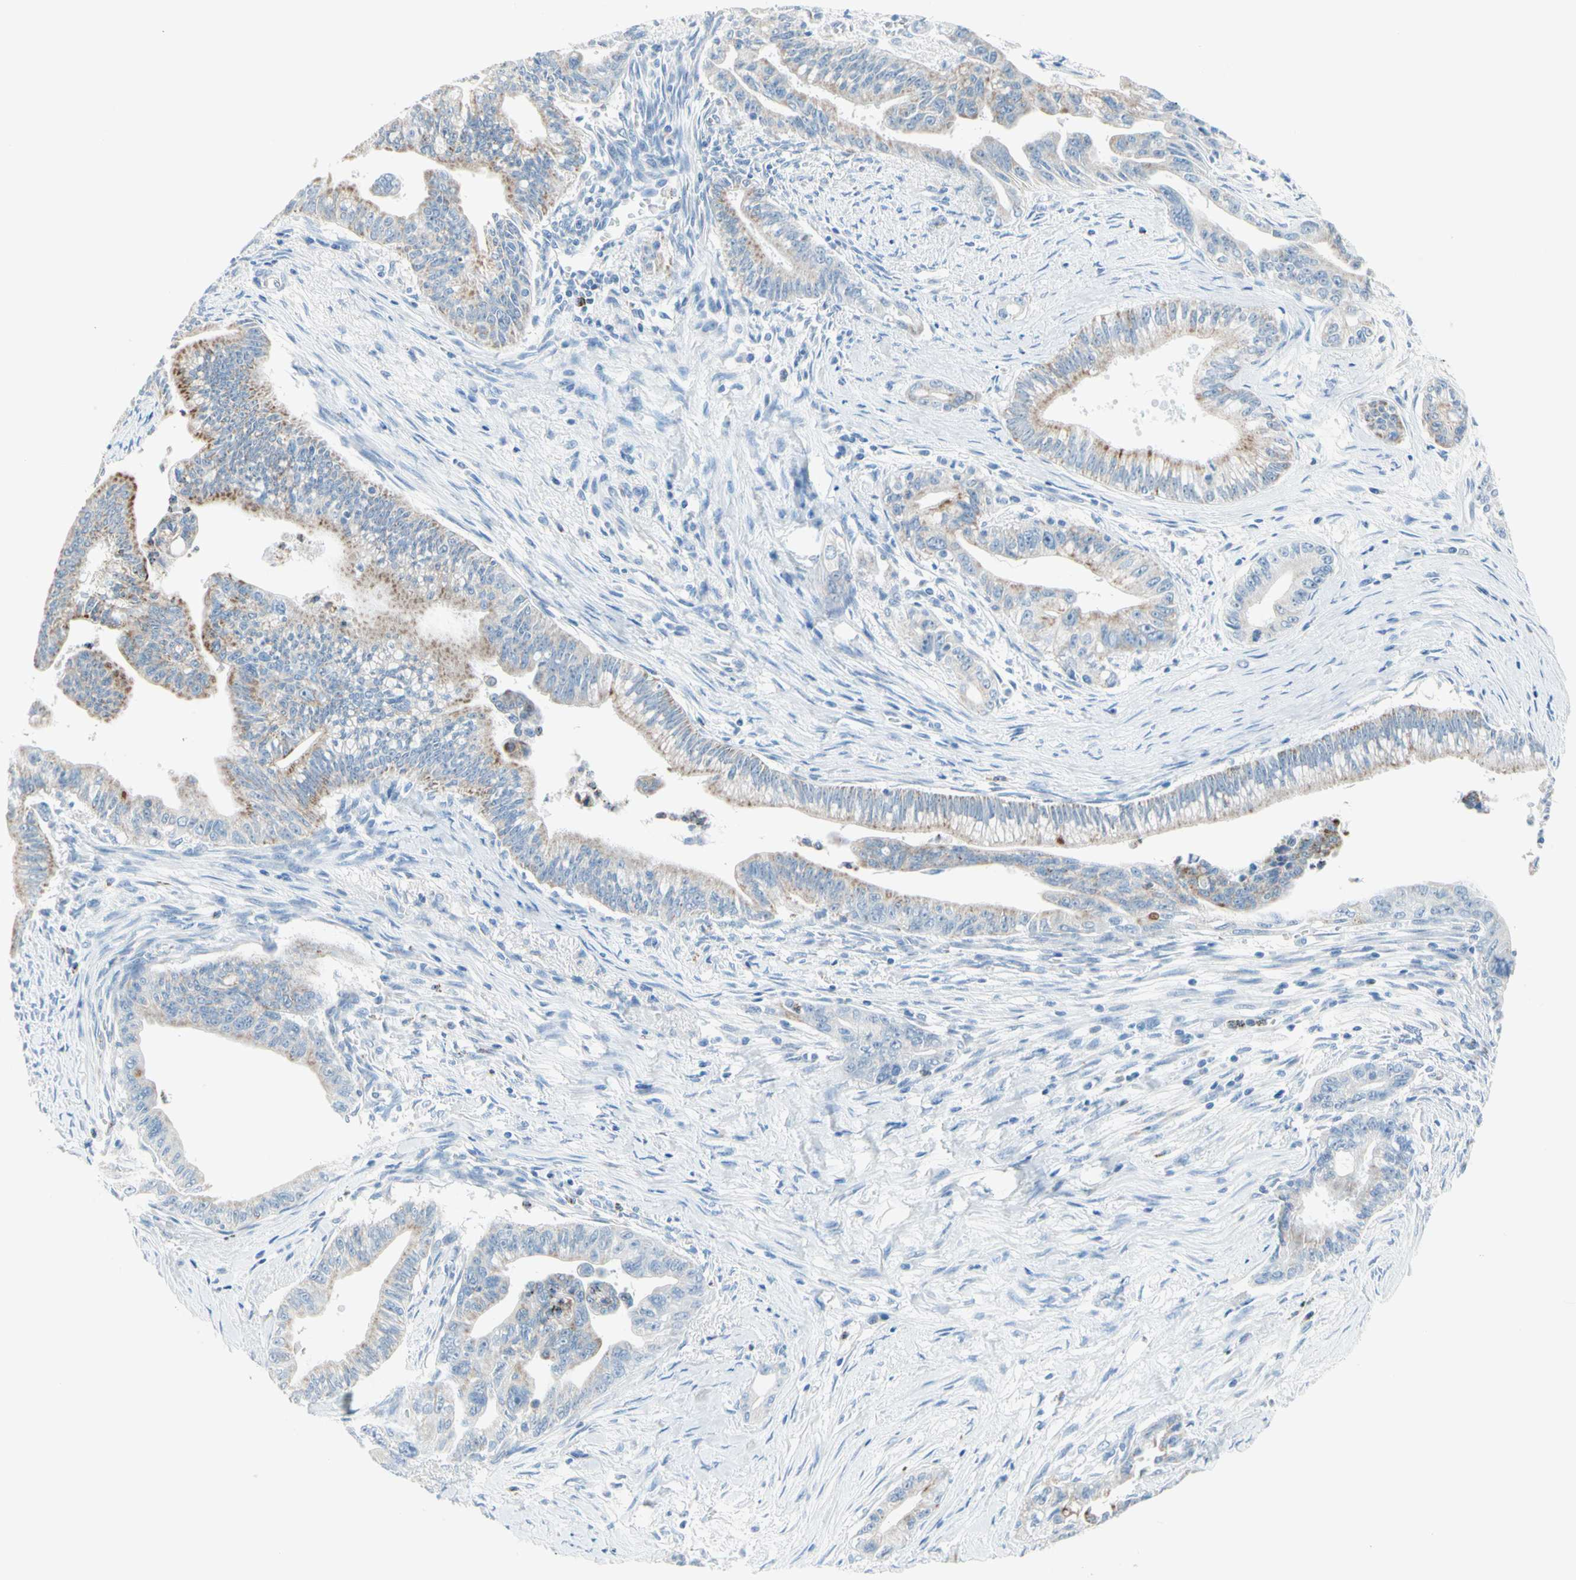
{"staining": {"intensity": "moderate", "quantity": "<25%", "location": "cytoplasmic/membranous"}, "tissue": "pancreatic cancer", "cell_type": "Tumor cells", "image_type": "cancer", "snomed": [{"axis": "morphology", "description": "Adenocarcinoma, NOS"}, {"axis": "topography", "description": "Pancreas"}], "caption": "Protein analysis of adenocarcinoma (pancreatic) tissue reveals moderate cytoplasmic/membranous staining in approximately <25% of tumor cells. Nuclei are stained in blue.", "gene": "CYSLTR1", "patient": {"sex": "male", "age": 70}}